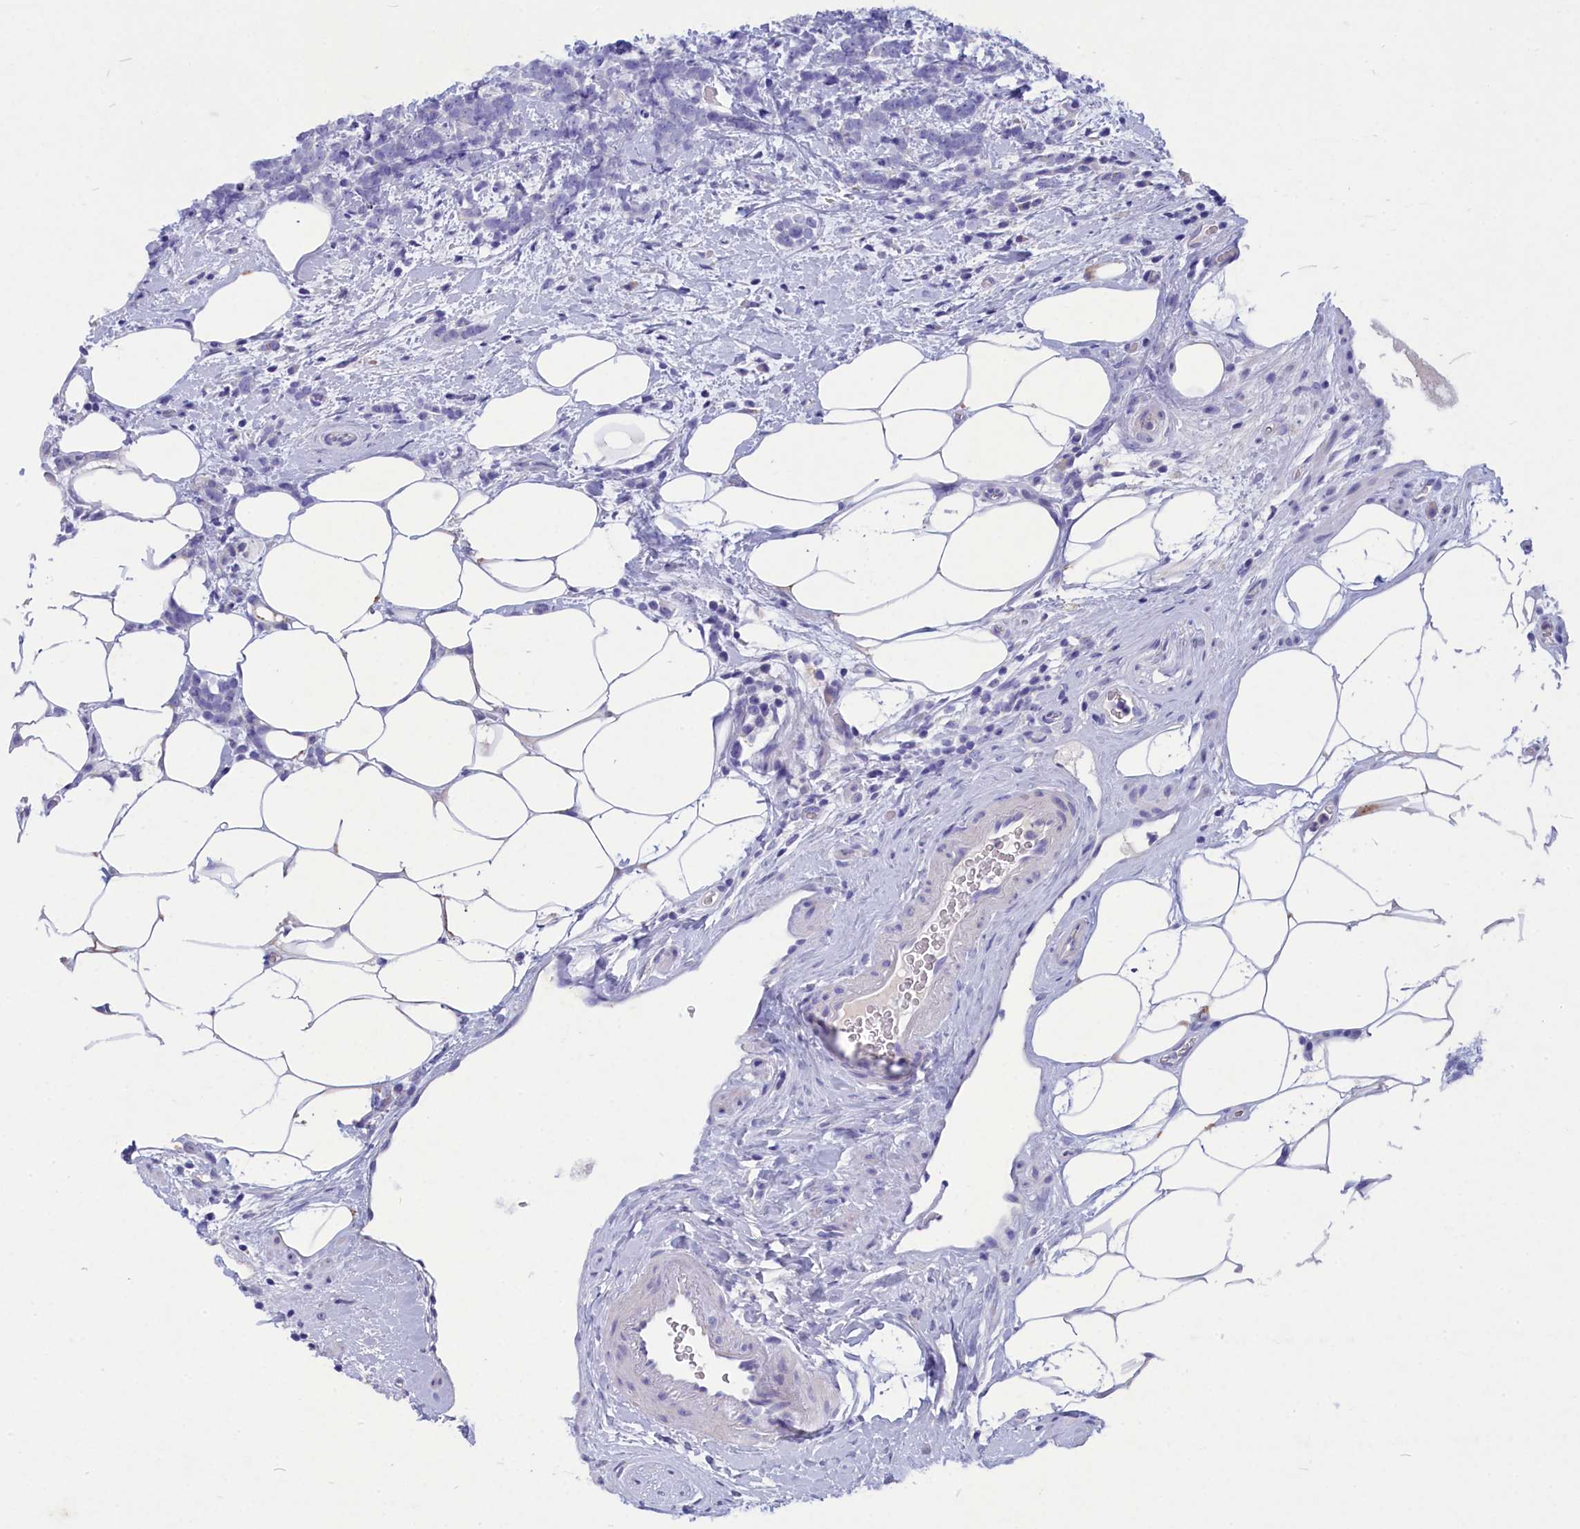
{"staining": {"intensity": "negative", "quantity": "none", "location": "none"}, "tissue": "breast cancer", "cell_type": "Tumor cells", "image_type": "cancer", "snomed": [{"axis": "morphology", "description": "Lobular carcinoma"}, {"axis": "topography", "description": "Breast"}], "caption": "This is a image of immunohistochemistry staining of breast lobular carcinoma, which shows no expression in tumor cells.", "gene": "DEFB119", "patient": {"sex": "female", "age": 58}}